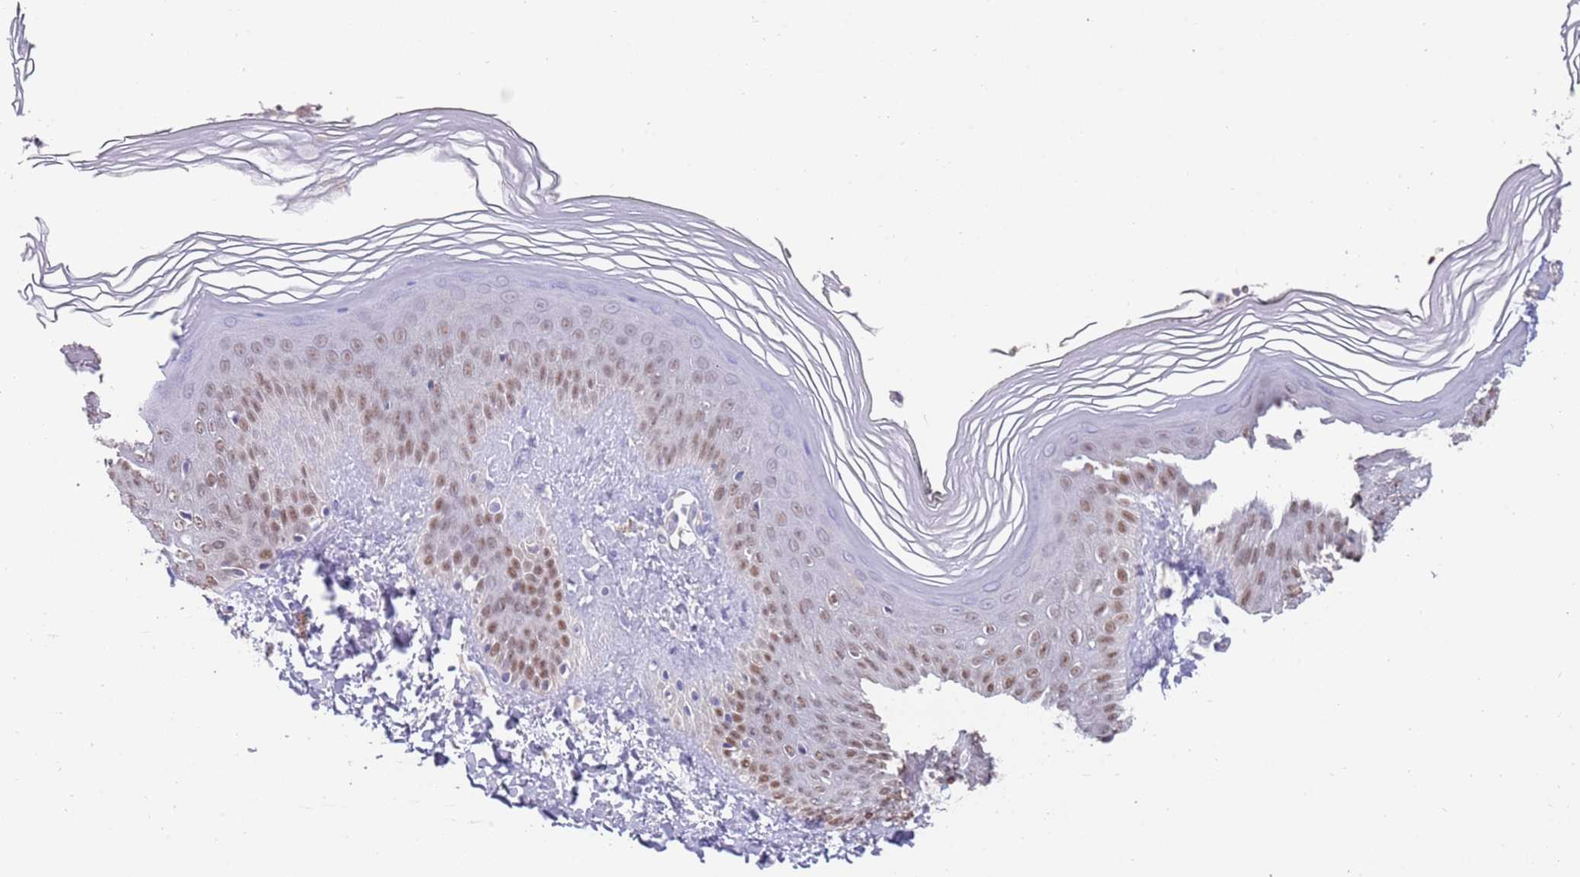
{"staining": {"intensity": "moderate", "quantity": "<25%", "location": "nuclear"}, "tissue": "skin", "cell_type": "Epidermal cells", "image_type": "normal", "snomed": [{"axis": "morphology", "description": "Normal tissue, NOS"}, {"axis": "morphology", "description": "Inflammation, NOS"}, {"axis": "topography", "description": "Soft tissue"}, {"axis": "topography", "description": "Anal"}], "caption": "Immunohistochemistry (IHC) photomicrograph of benign skin: human skin stained using immunohistochemistry (IHC) exhibits low levels of moderate protein expression localized specifically in the nuclear of epidermal cells, appearing as a nuclear brown color.", "gene": "ZNF746", "patient": {"sex": "female", "age": 15}}